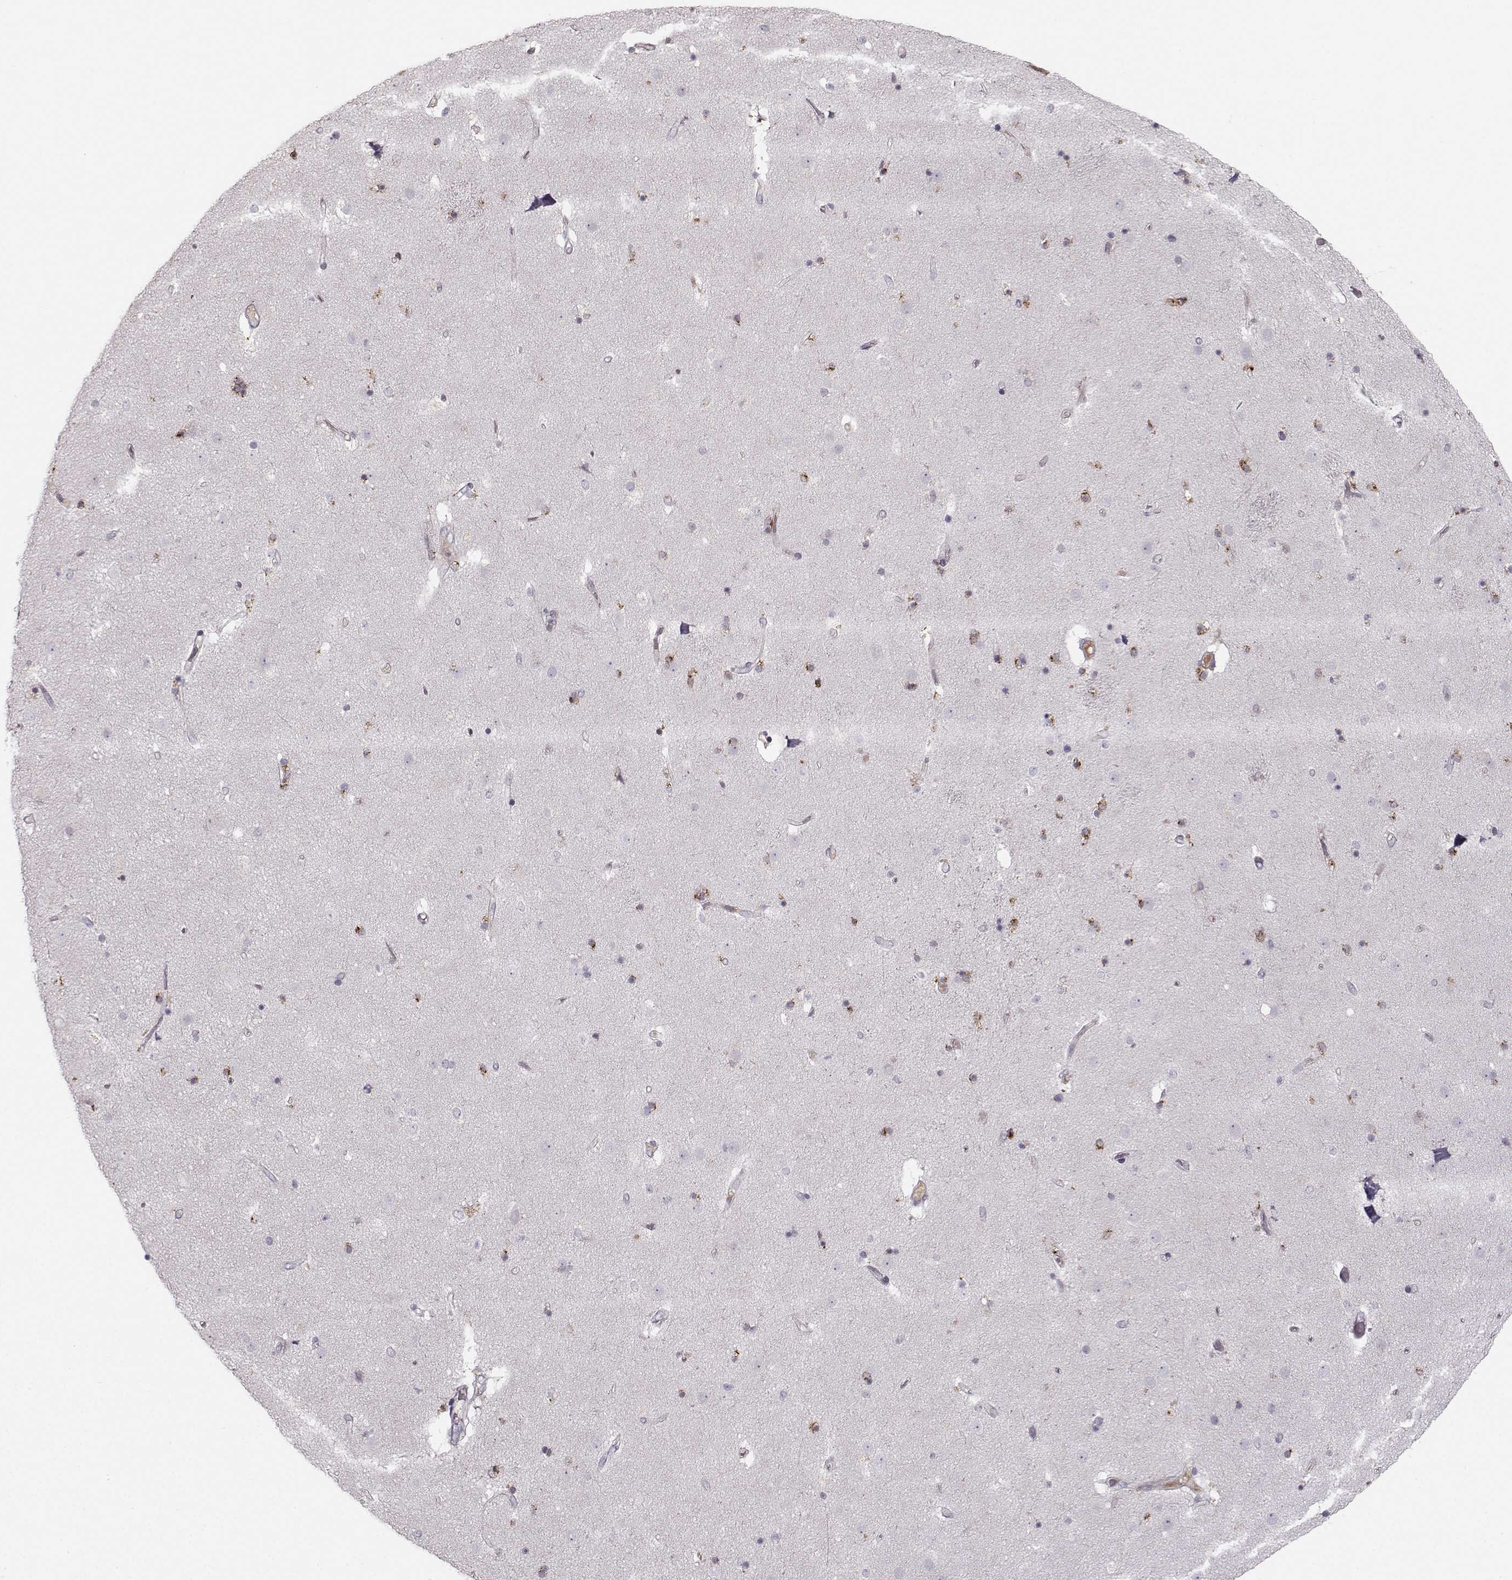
{"staining": {"intensity": "strong", "quantity": ">75%", "location": "cytoplasmic/membranous"}, "tissue": "caudate", "cell_type": "Glial cells", "image_type": "normal", "snomed": [{"axis": "morphology", "description": "Normal tissue, NOS"}, {"axis": "topography", "description": "Lateral ventricle wall"}], "caption": "Caudate stained with immunohistochemistry displays strong cytoplasmic/membranous expression in about >75% of glial cells.", "gene": "OPRD1", "patient": {"sex": "female", "age": 71}}